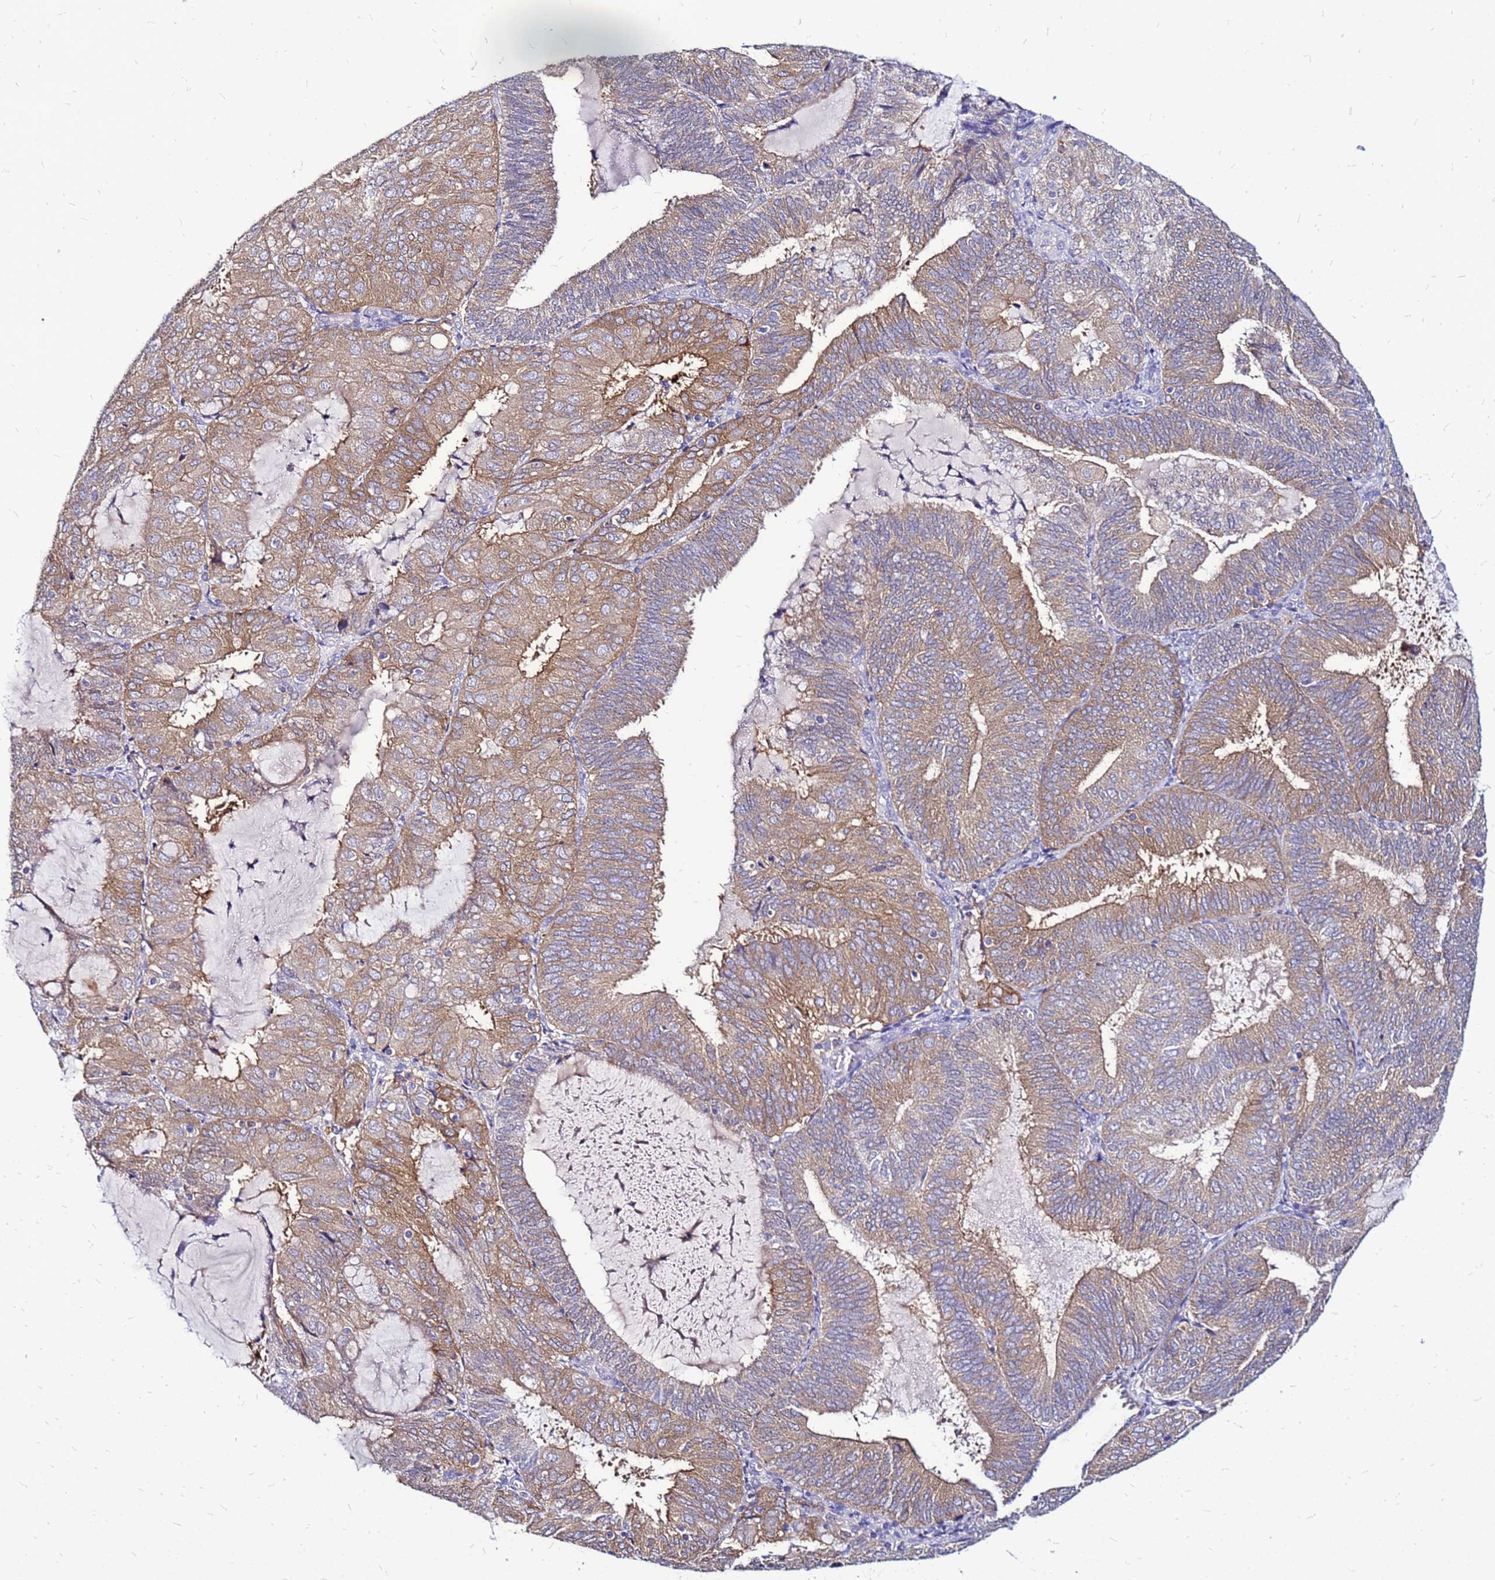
{"staining": {"intensity": "moderate", "quantity": "25%-75%", "location": "cytoplasmic/membranous"}, "tissue": "endometrial cancer", "cell_type": "Tumor cells", "image_type": "cancer", "snomed": [{"axis": "morphology", "description": "Adenocarcinoma, NOS"}, {"axis": "topography", "description": "Endometrium"}], "caption": "High-magnification brightfield microscopy of endometrial cancer stained with DAB (3,3'-diaminobenzidine) (brown) and counterstained with hematoxylin (blue). tumor cells exhibit moderate cytoplasmic/membranous positivity is appreciated in about25%-75% of cells.", "gene": "ARHGEF5", "patient": {"sex": "female", "age": 81}}